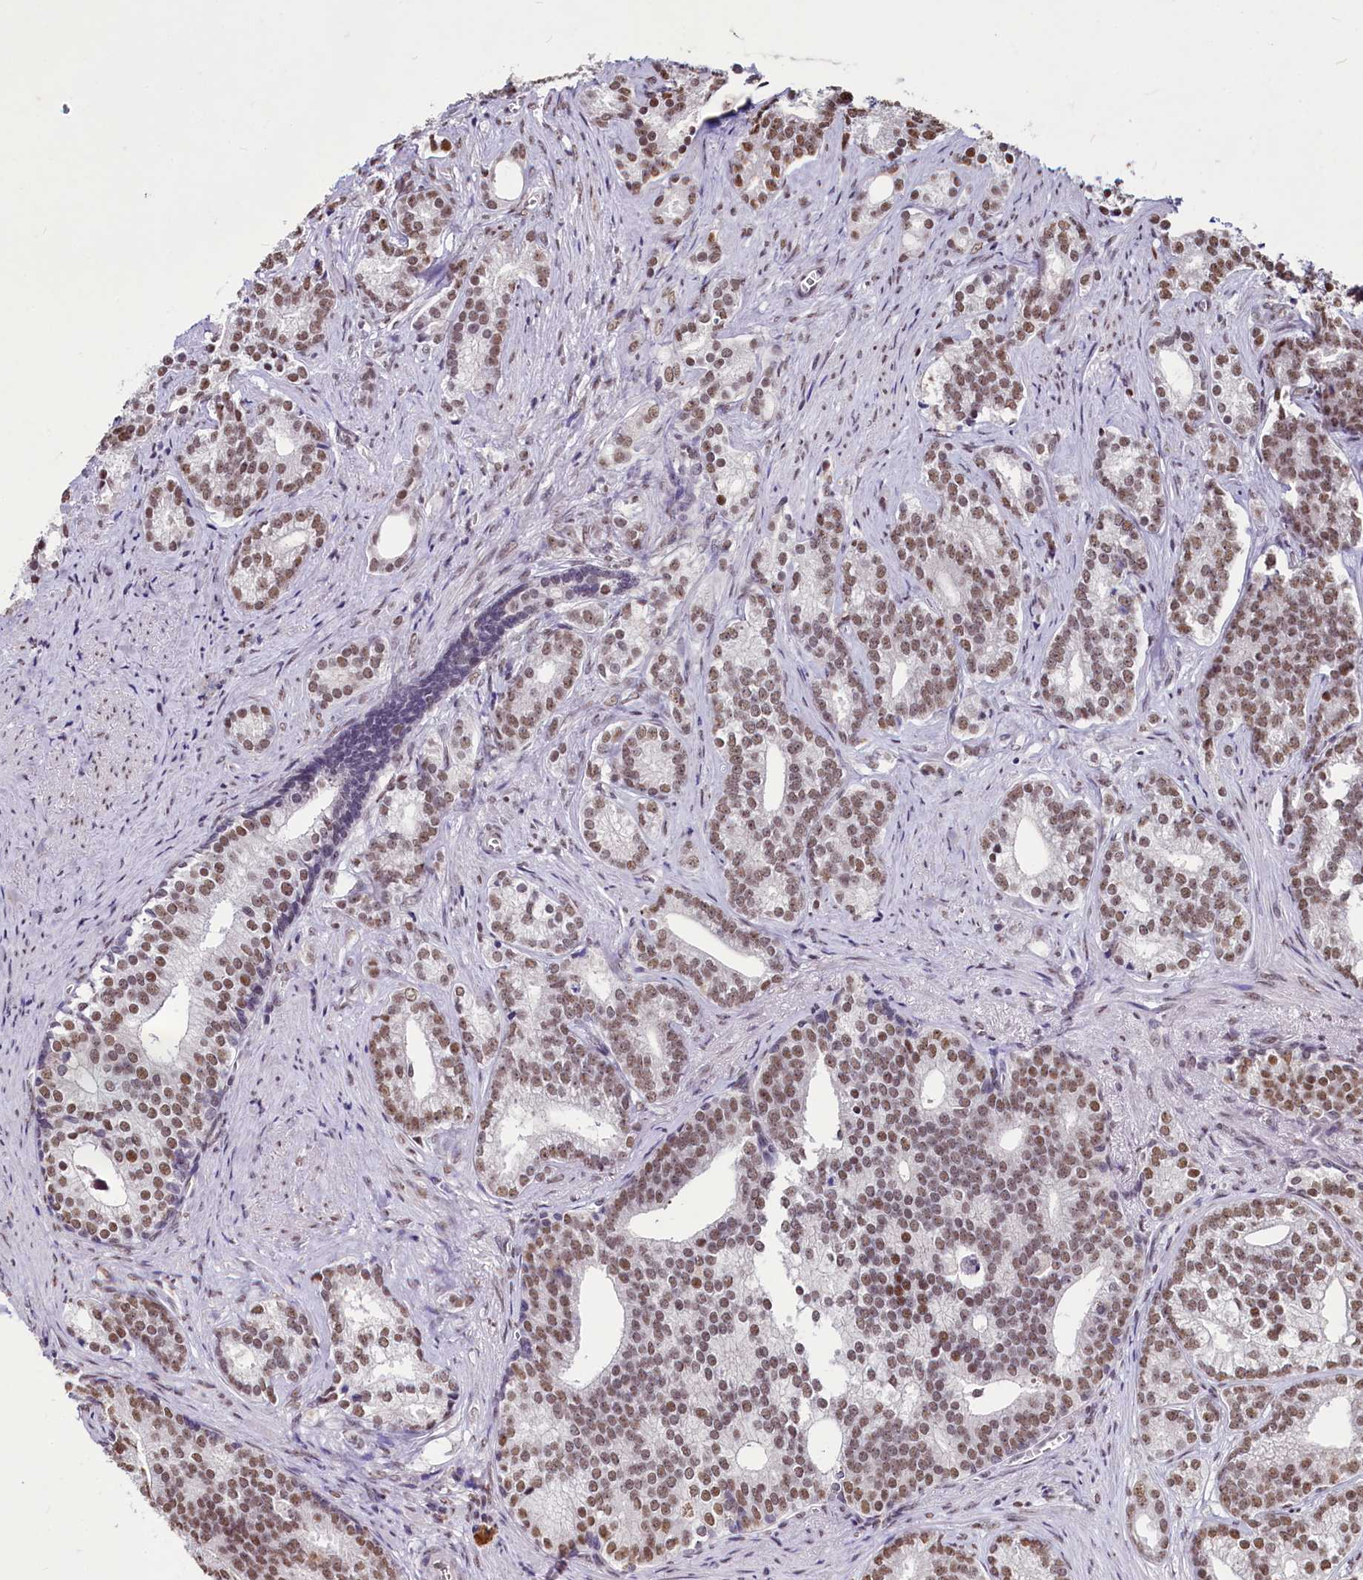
{"staining": {"intensity": "moderate", "quantity": ">75%", "location": "nuclear"}, "tissue": "prostate cancer", "cell_type": "Tumor cells", "image_type": "cancer", "snomed": [{"axis": "morphology", "description": "Adenocarcinoma, Low grade"}, {"axis": "topography", "description": "Prostate"}], "caption": "A high-resolution image shows IHC staining of prostate cancer (adenocarcinoma (low-grade)), which exhibits moderate nuclear staining in about >75% of tumor cells.", "gene": "PARPBP", "patient": {"sex": "male", "age": 71}}